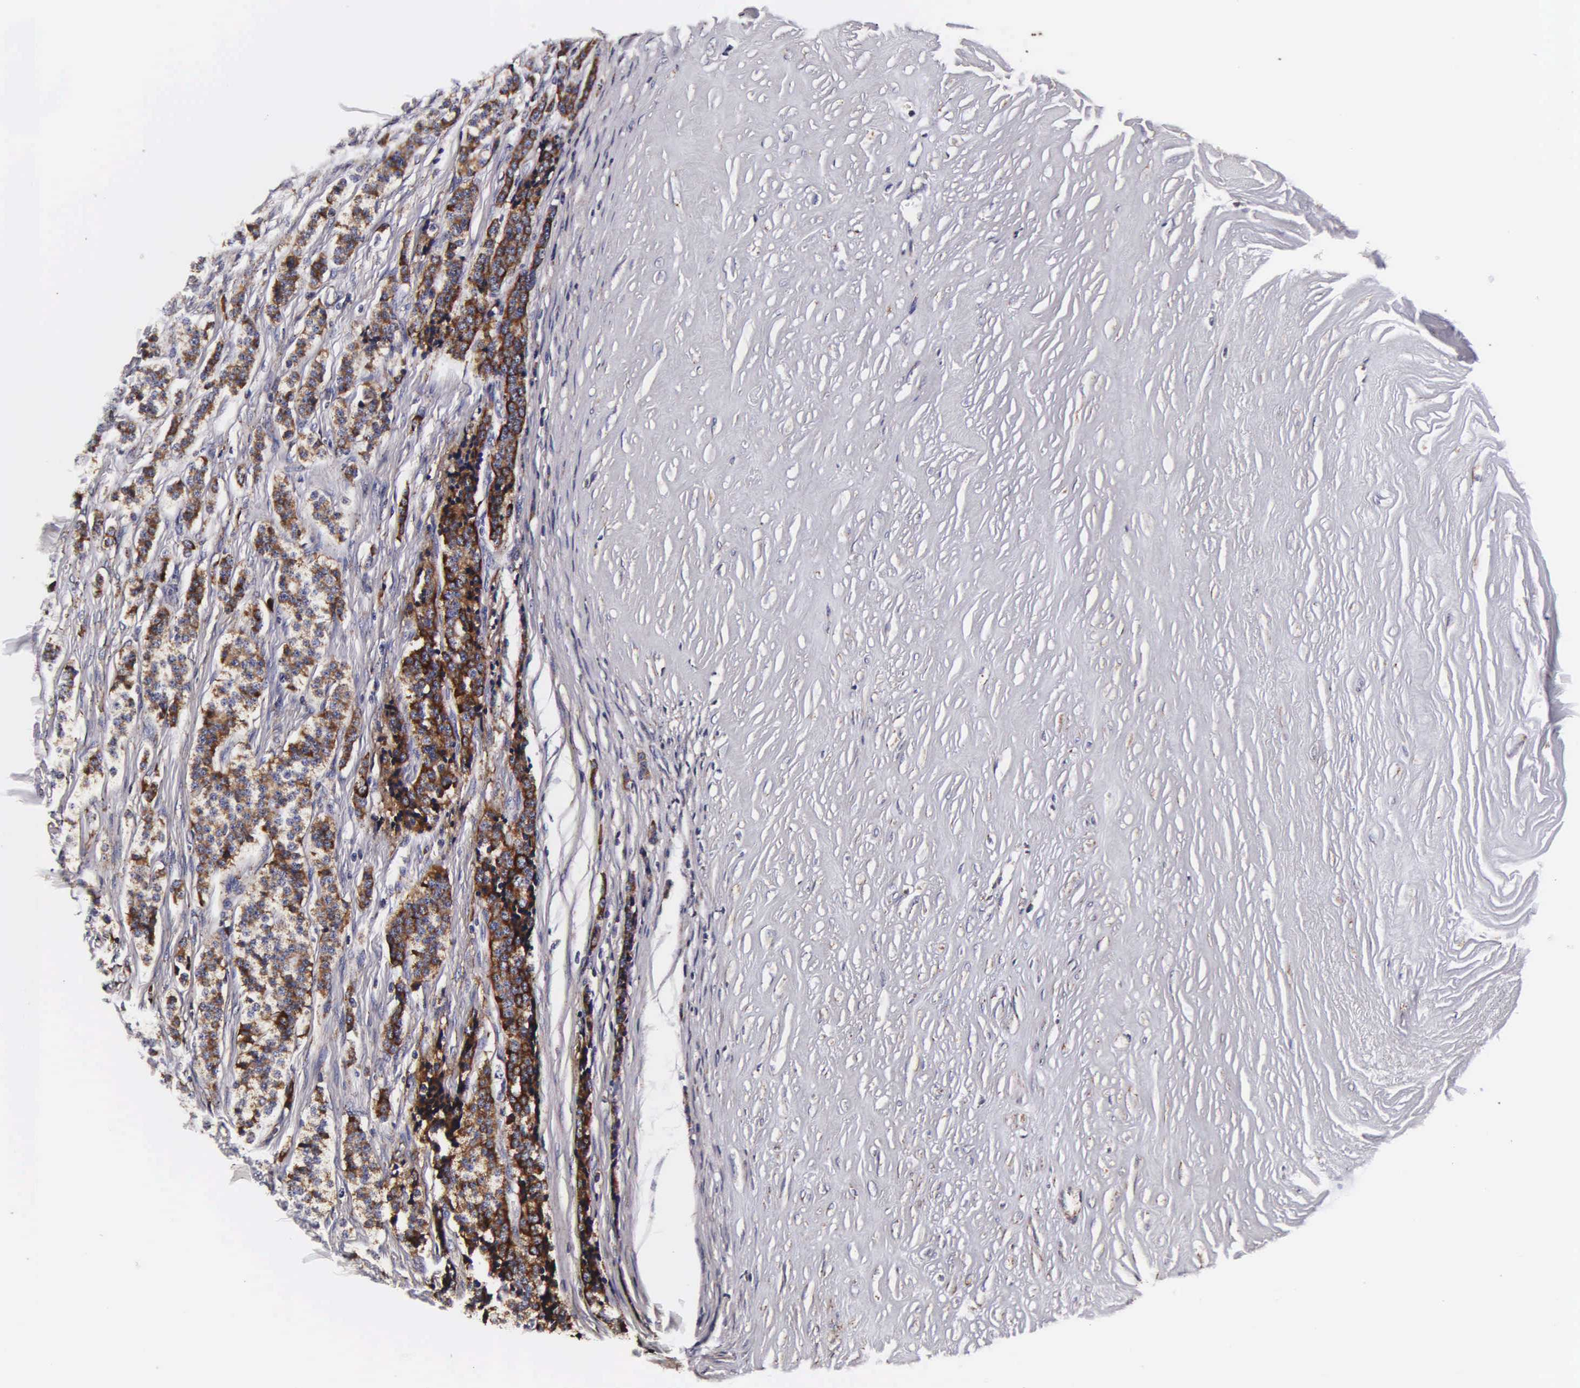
{"staining": {"intensity": "strong", "quantity": ">75%", "location": "cytoplasmic/membranous"}, "tissue": "carcinoid", "cell_type": "Tumor cells", "image_type": "cancer", "snomed": [{"axis": "morphology", "description": "Carcinoid, malignant, NOS"}, {"axis": "topography", "description": "Small intestine"}], "caption": "Human carcinoid stained with a protein marker exhibits strong staining in tumor cells.", "gene": "PSMA3", "patient": {"sex": "male", "age": 63}}